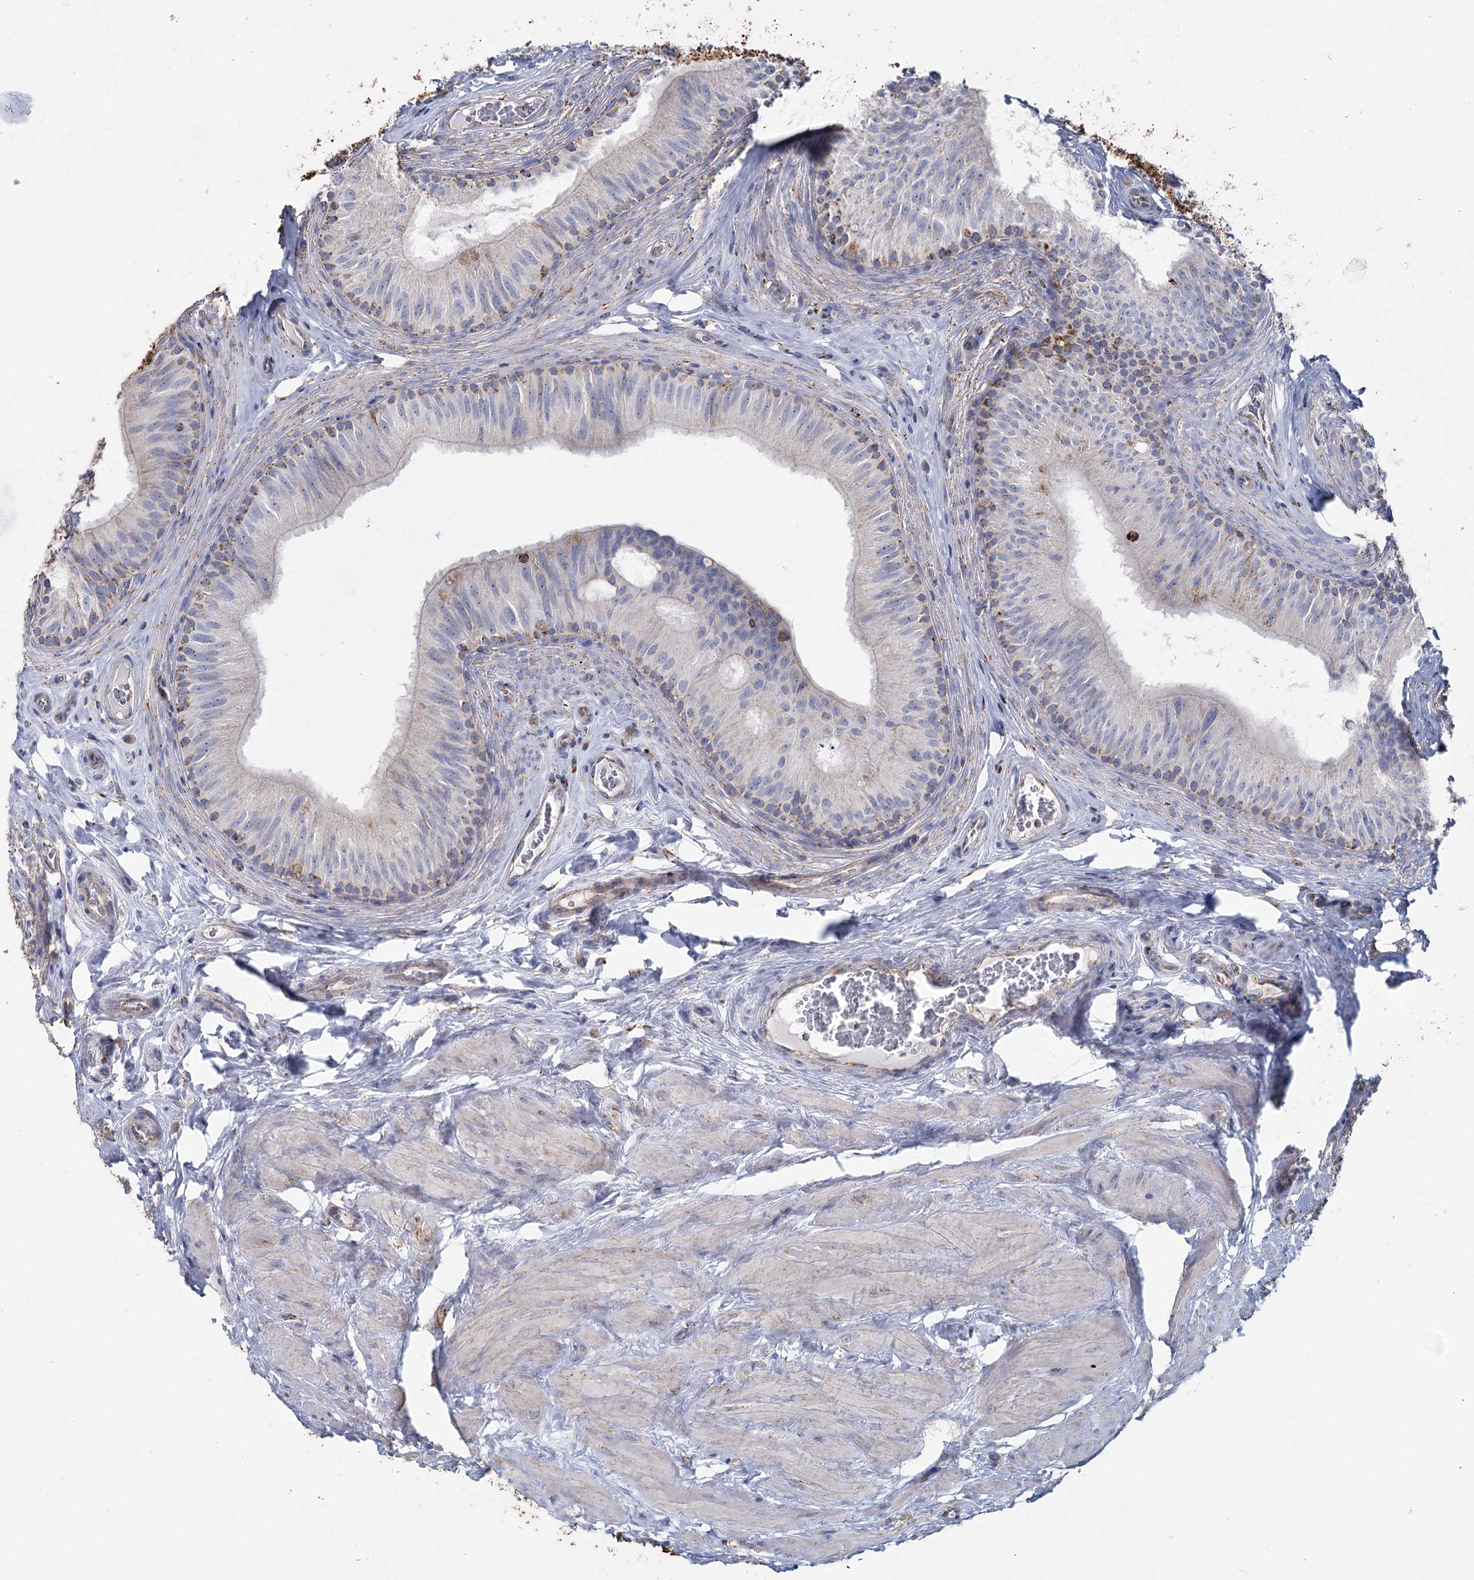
{"staining": {"intensity": "moderate", "quantity": "<25%", "location": "cytoplasmic/membranous"}, "tissue": "epididymis", "cell_type": "Glandular cells", "image_type": "normal", "snomed": [{"axis": "morphology", "description": "Normal tissue, NOS"}, {"axis": "topography", "description": "Epididymis"}], "caption": "Epididymis stained for a protein exhibits moderate cytoplasmic/membranous positivity in glandular cells. Using DAB (brown) and hematoxylin (blue) stains, captured at high magnification using brightfield microscopy.", "gene": "MRPL44", "patient": {"sex": "male", "age": 46}}